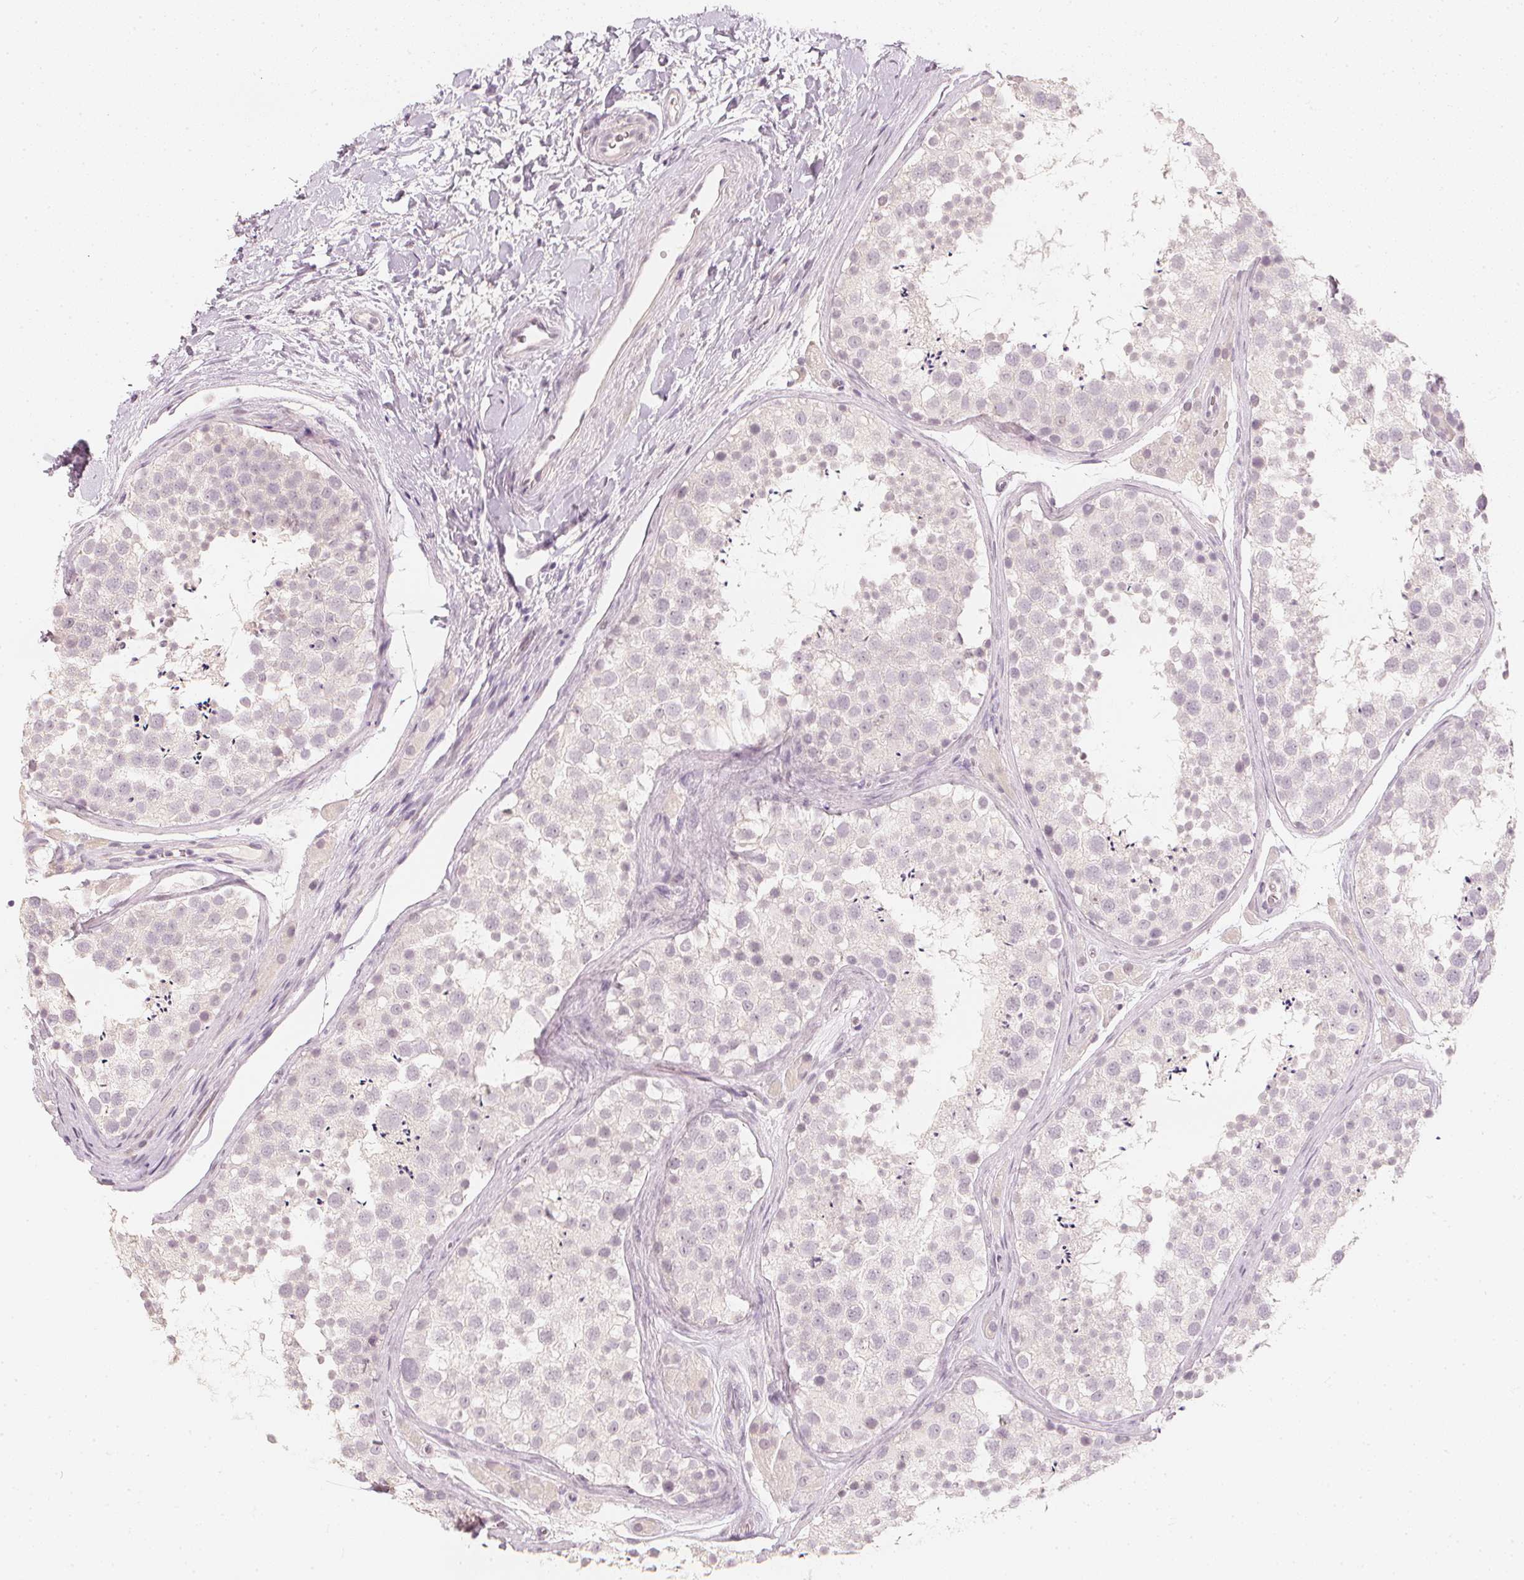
{"staining": {"intensity": "negative", "quantity": "none", "location": "none"}, "tissue": "testis", "cell_type": "Cells in seminiferous ducts", "image_type": "normal", "snomed": [{"axis": "morphology", "description": "Normal tissue, NOS"}, {"axis": "topography", "description": "Testis"}], "caption": "There is no significant staining in cells in seminiferous ducts of testis. Nuclei are stained in blue.", "gene": "CALB1", "patient": {"sex": "male", "age": 41}}